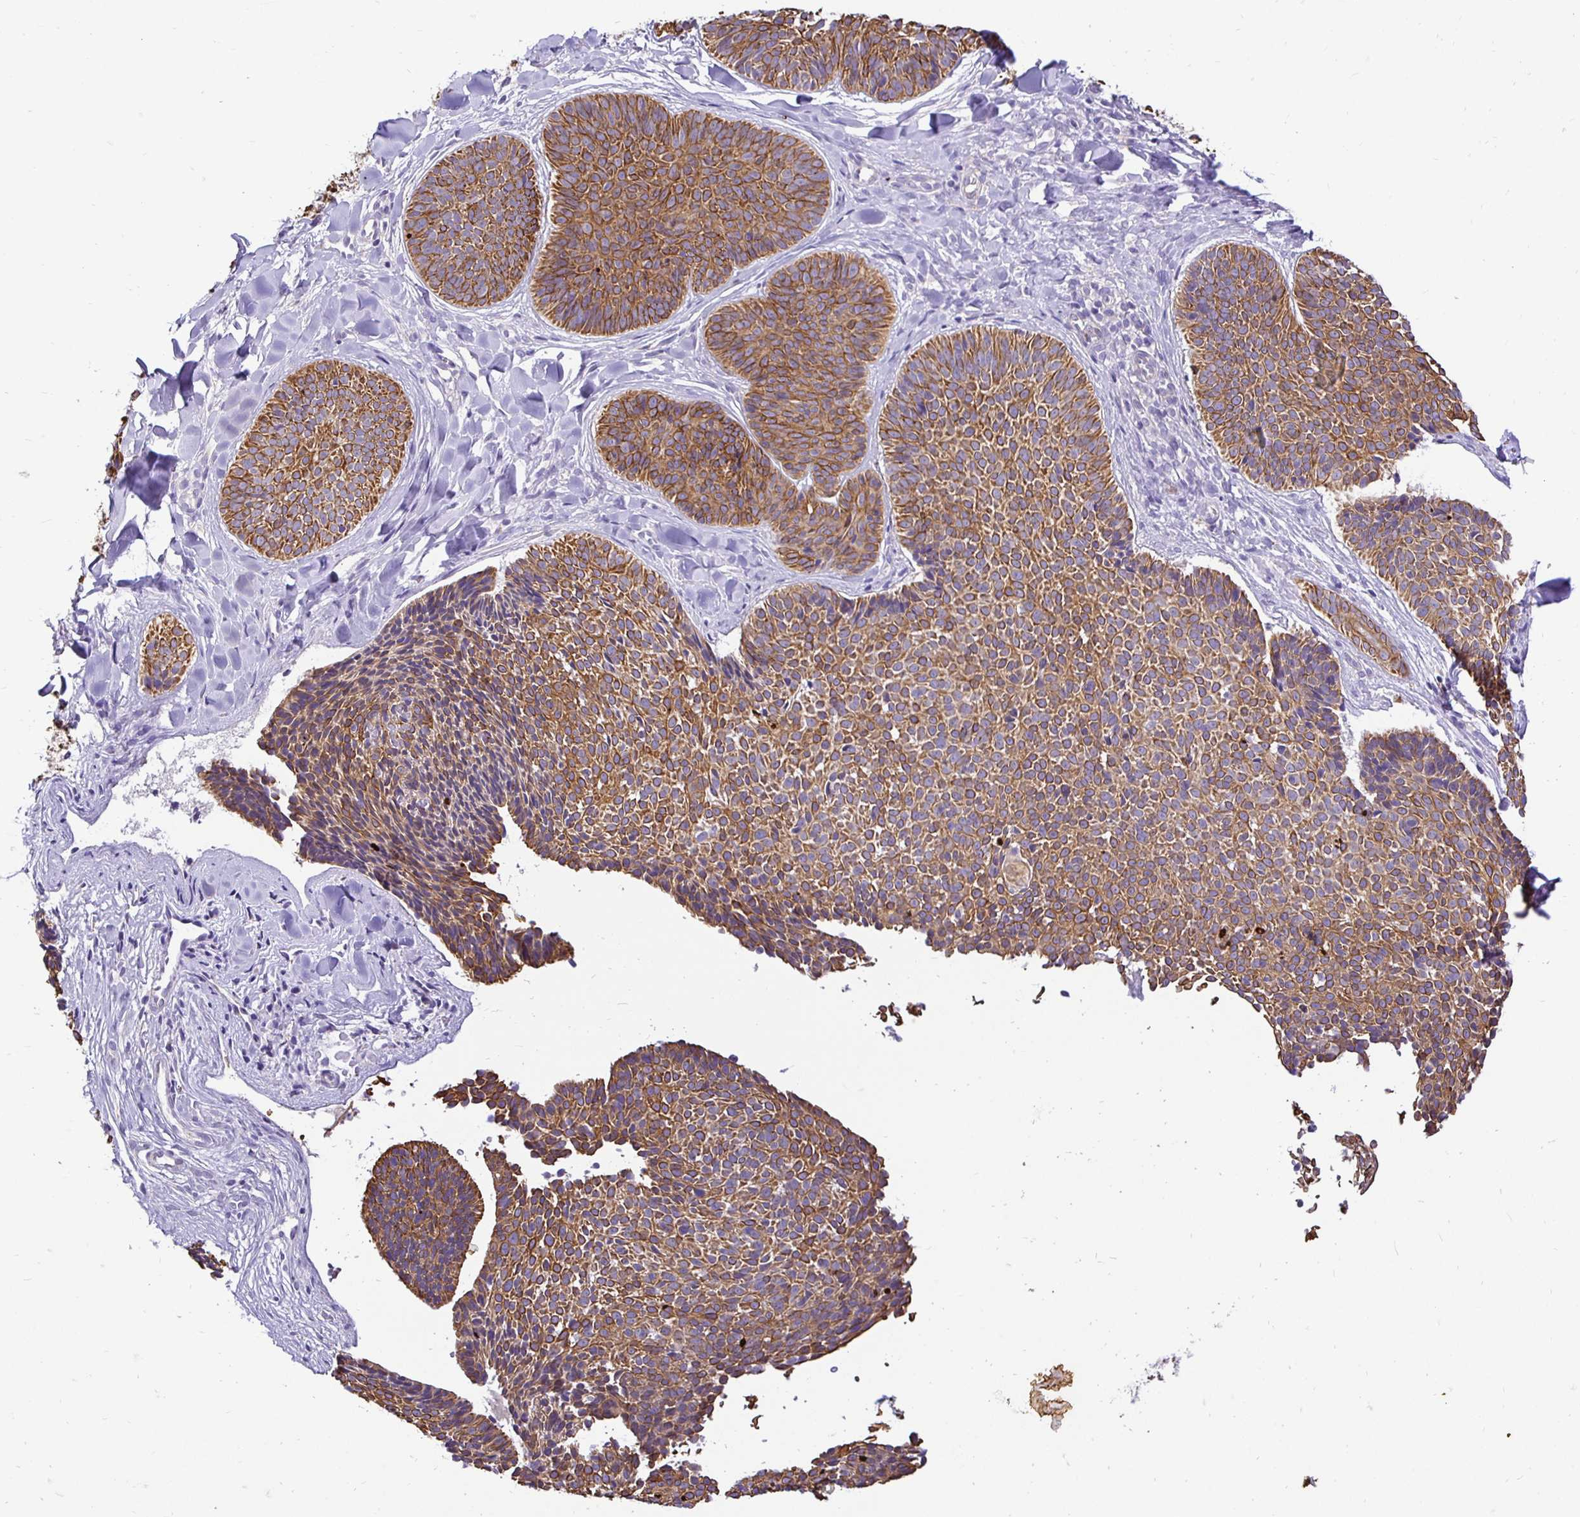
{"staining": {"intensity": "strong", "quantity": ">75%", "location": "cytoplasmic/membranous"}, "tissue": "skin cancer", "cell_type": "Tumor cells", "image_type": "cancer", "snomed": [{"axis": "morphology", "description": "Basal cell carcinoma"}, {"axis": "topography", "description": "Skin"}], "caption": "About >75% of tumor cells in human basal cell carcinoma (skin) demonstrate strong cytoplasmic/membranous protein positivity as visualized by brown immunohistochemical staining.", "gene": "TAF1D", "patient": {"sex": "male", "age": 82}}